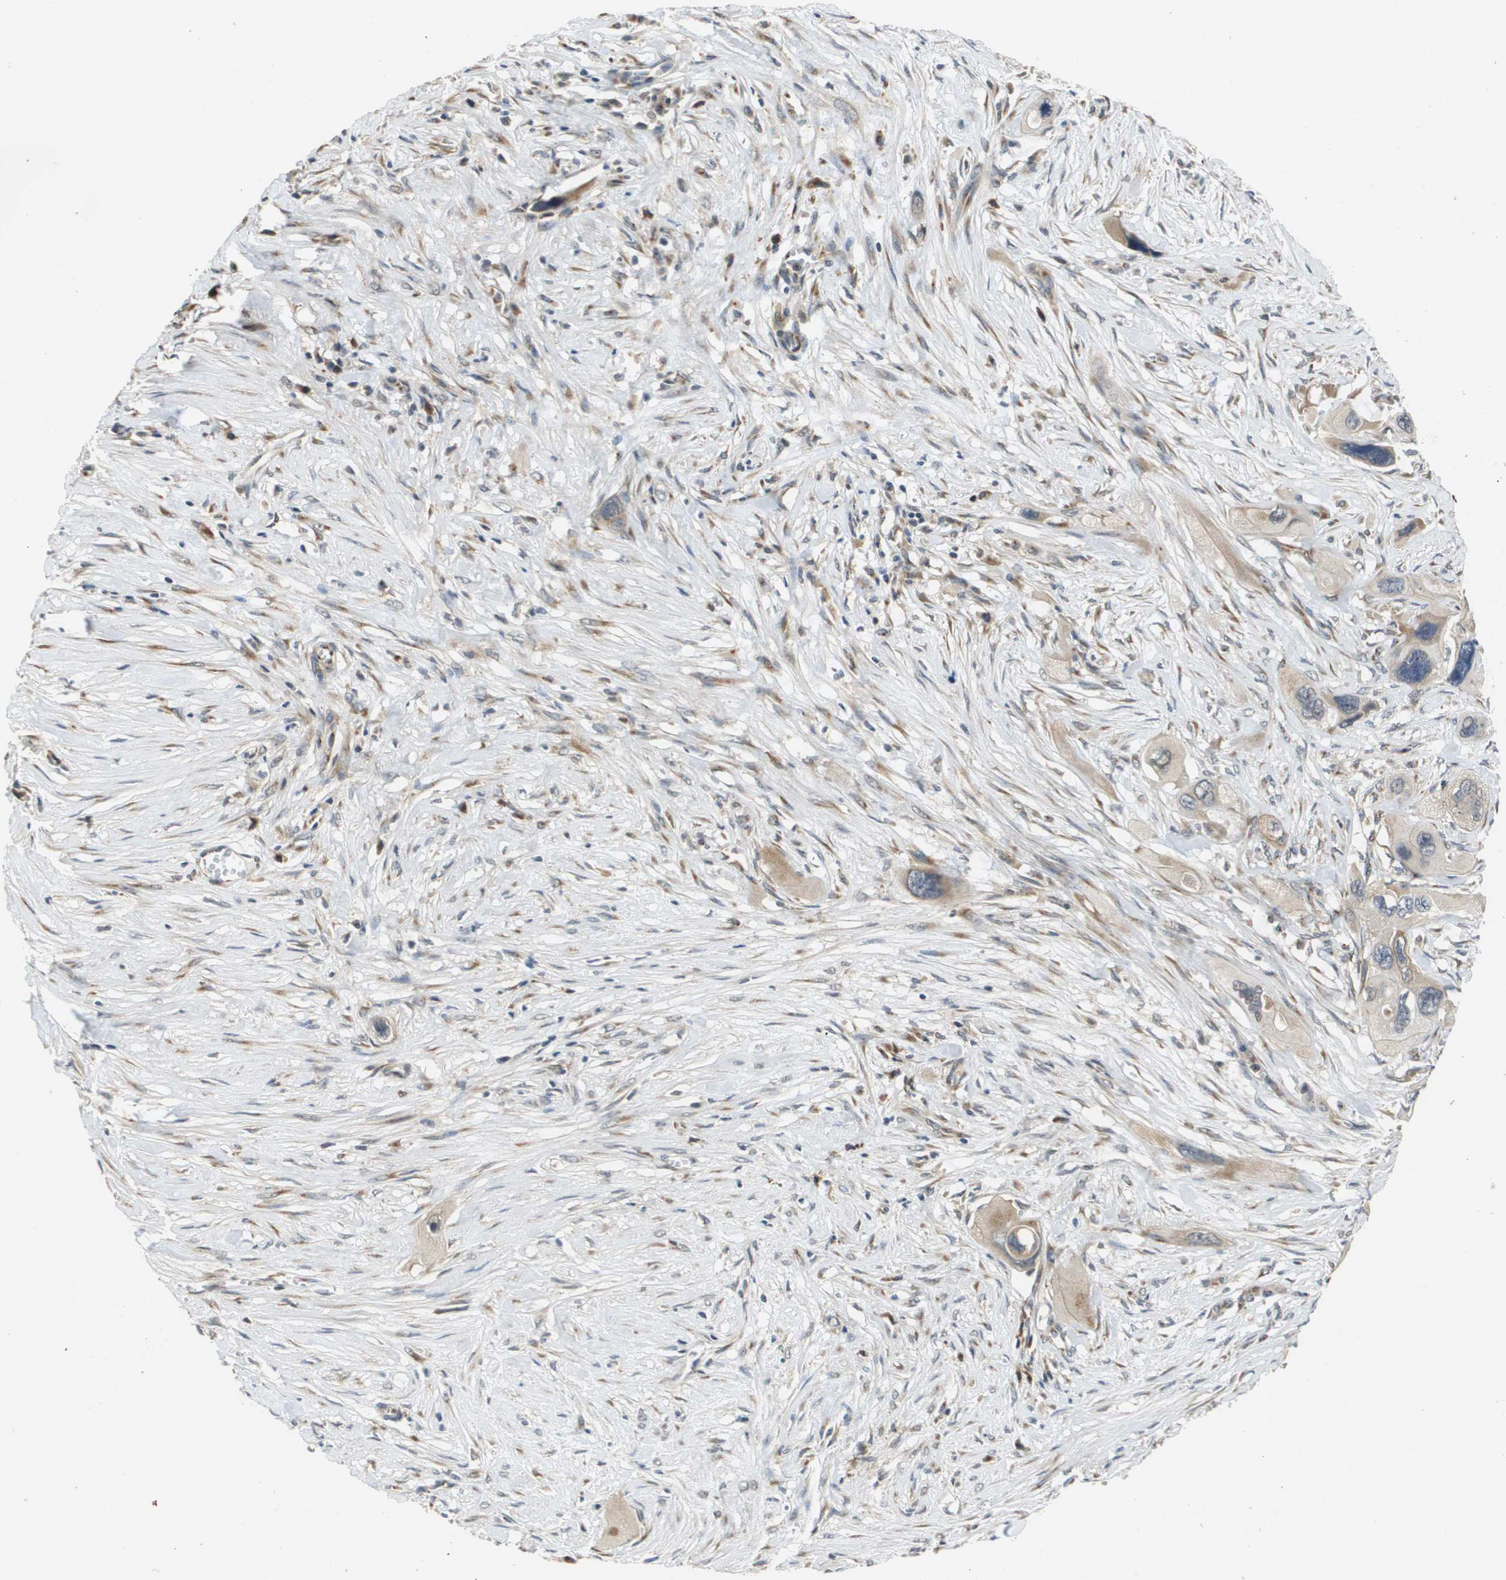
{"staining": {"intensity": "weak", "quantity": ">75%", "location": "cytoplasmic/membranous"}, "tissue": "pancreatic cancer", "cell_type": "Tumor cells", "image_type": "cancer", "snomed": [{"axis": "morphology", "description": "Adenocarcinoma, NOS"}, {"axis": "topography", "description": "Pancreas"}], "caption": "Protein analysis of pancreatic cancer (adenocarcinoma) tissue reveals weak cytoplasmic/membranous positivity in approximately >75% of tumor cells. (Brightfield microscopy of DAB IHC at high magnification).", "gene": "PCK1", "patient": {"sex": "male", "age": 73}}